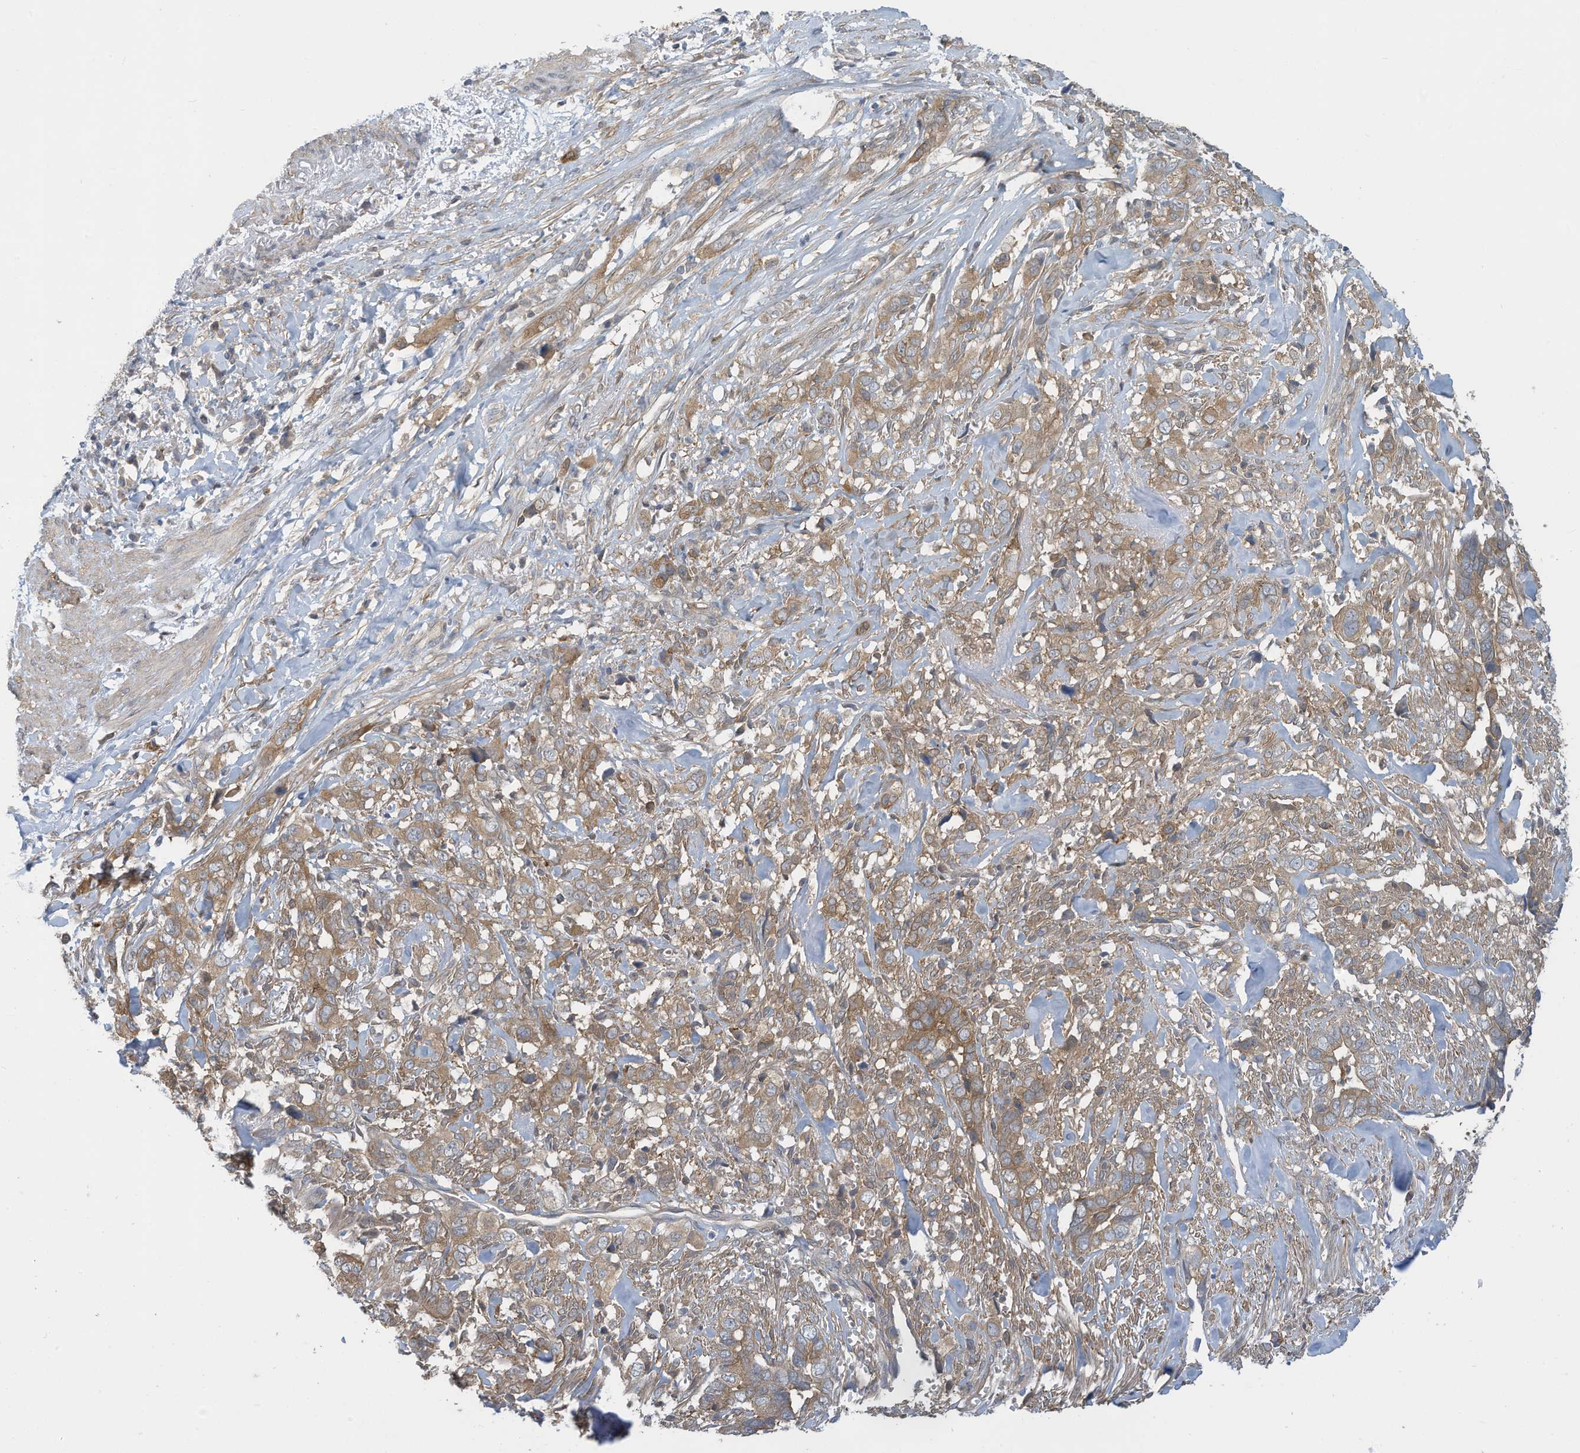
{"staining": {"intensity": "moderate", "quantity": ">75%", "location": "cytoplasmic/membranous"}, "tissue": "liver cancer", "cell_type": "Tumor cells", "image_type": "cancer", "snomed": [{"axis": "morphology", "description": "Cholangiocarcinoma"}, {"axis": "topography", "description": "Liver"}], "caption": "Immunohistochemistry (IHC) micrograph of human liver cancer stained for a protein (brown), which demonstrates medium levels of moderate cytoplasmic/membranous expression in about >75% of tumor cells.", "gene": "ADI1", "patient": {"sex": "female", "age": 79}}